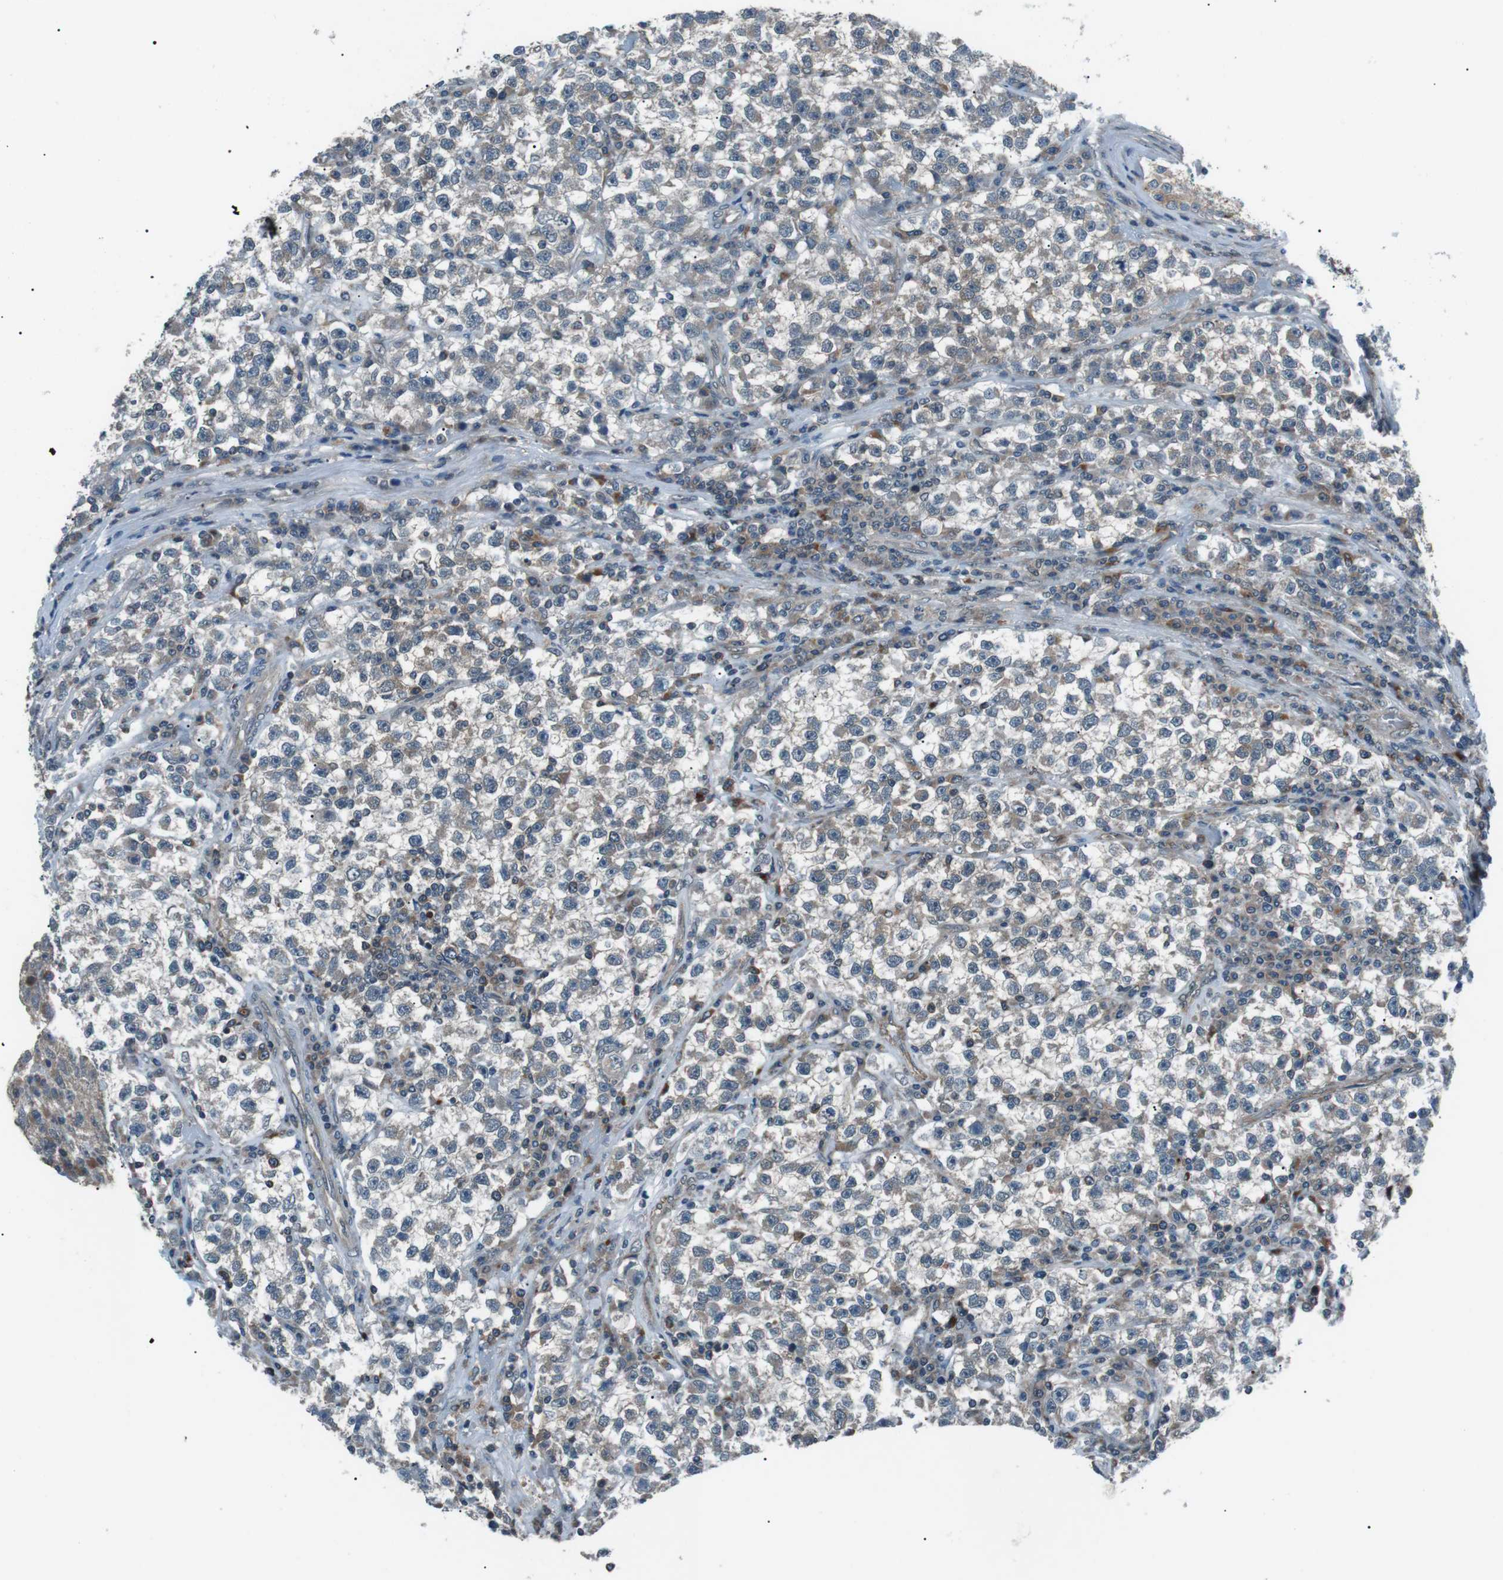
{"staining": {"intensity": "weak", "quantity": "25%-75%", "location": "cytoplasmic/membranous"}, "tissue": "testis cancer", "cell_type": "Tumor cells", "image_type": "cancer", "snomed": [{"axis": "morphology", "description": "Seminoma, NOS"}, {"axis": "topography", "description": "Testis"}], "caption": "The image exhibits staining of seminoma (testis), revealing weak cytoplasmic/membranous protein staining (brown color) within tumor cells. Nuclei are stained in blue.", "gene": "LRIG2", "patient": {"sex": "male", "age": 22}}